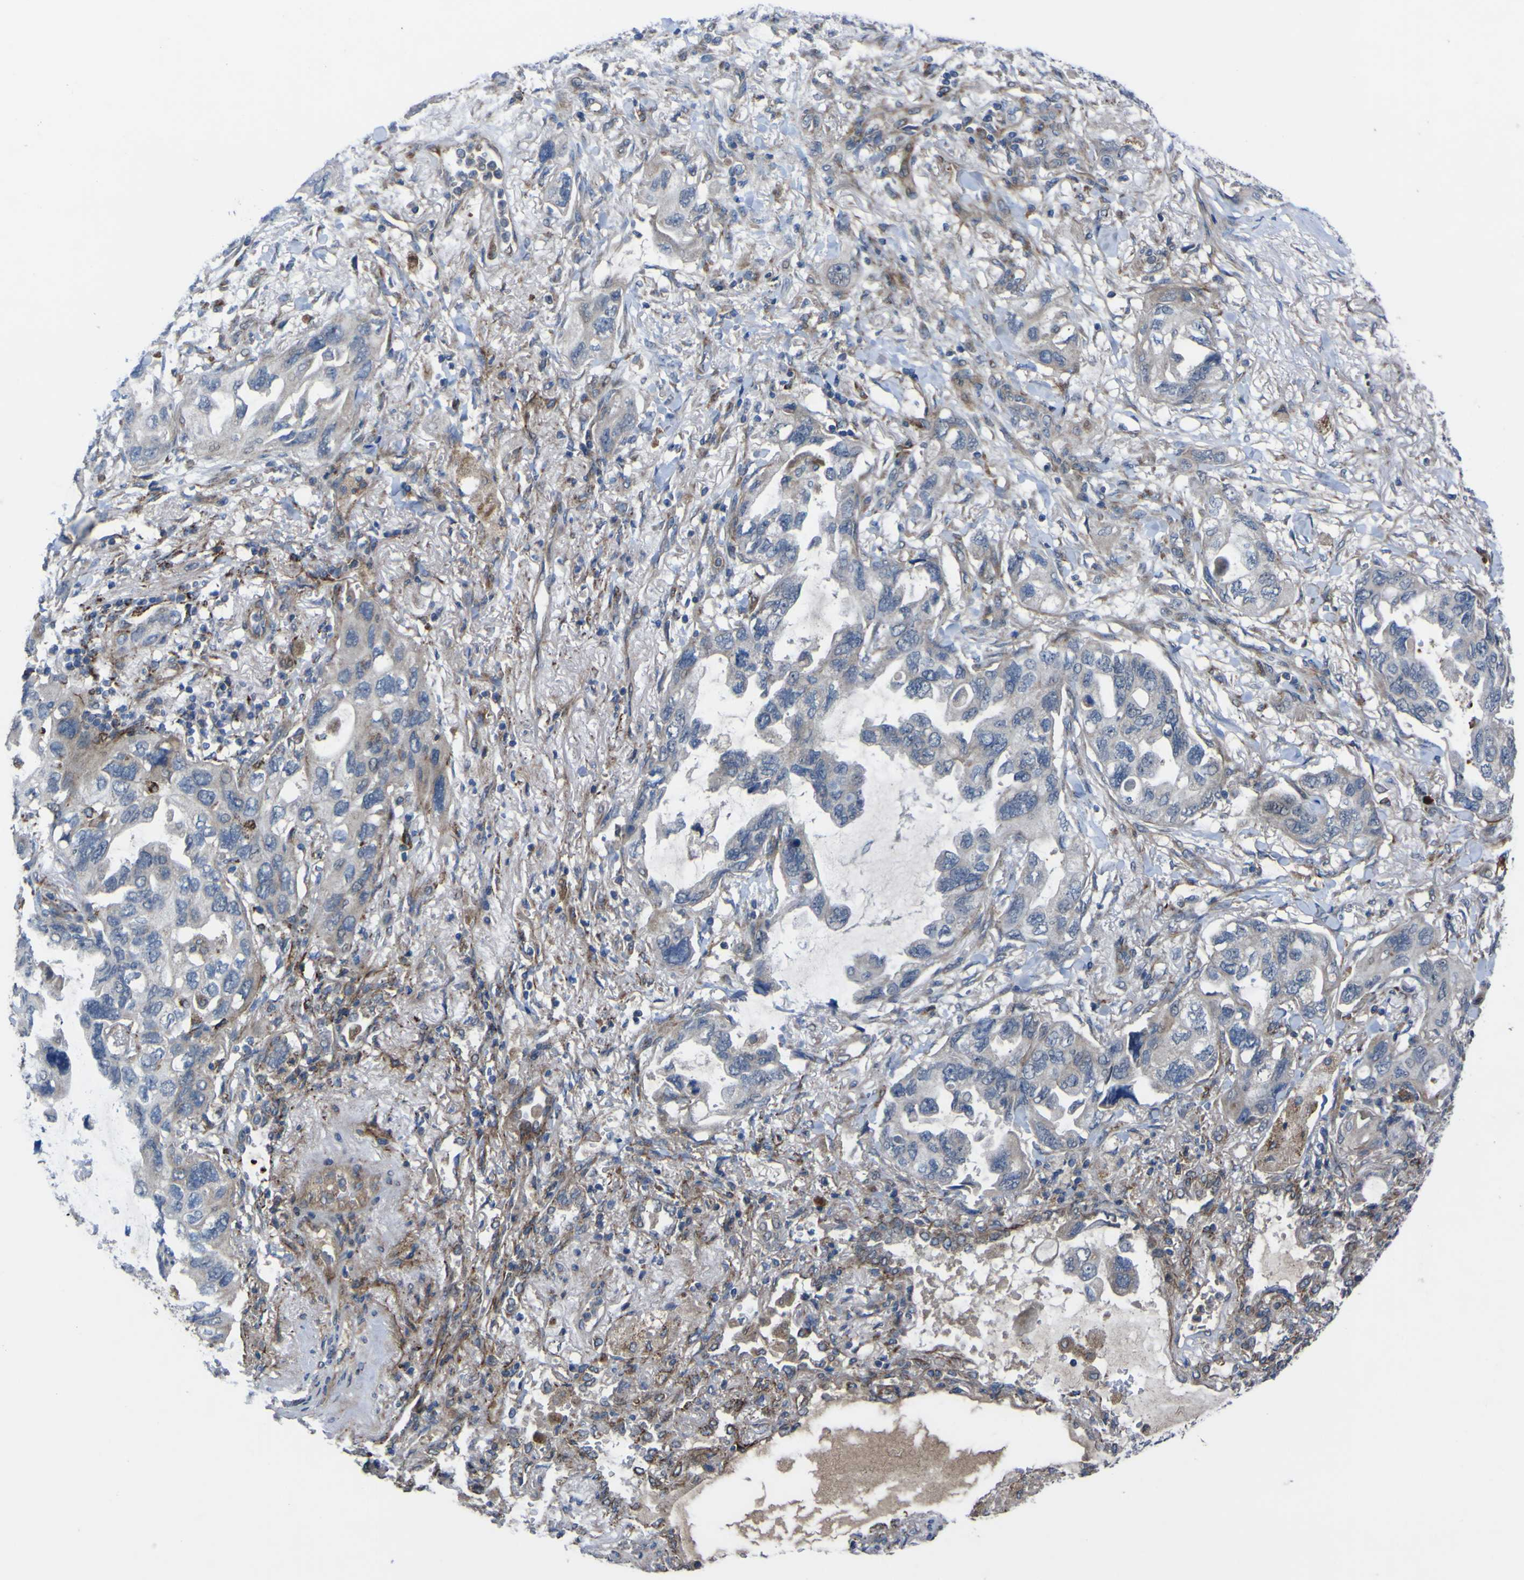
{"staining": {"intensity": "negative", "quantity": "none", "location": "none"}, "tissue": "lung cancer", "cell_type": "Tumor cells", "image_type": "cancer", "snomed": [{"axis": "morphology", "description": "Squamous cell carcinoma, NOS"}, {"axis": "topography", "description": "Lung"}], "caption": "DAB (3,3'-diaminobenzidine) immunohistochemical staining of human lung cancer (squamous cell carcinoma) reveals no significant positivity in tumor cells.", "gene": "GPLD1", "patient": {"sex": "female", "age": 73}}